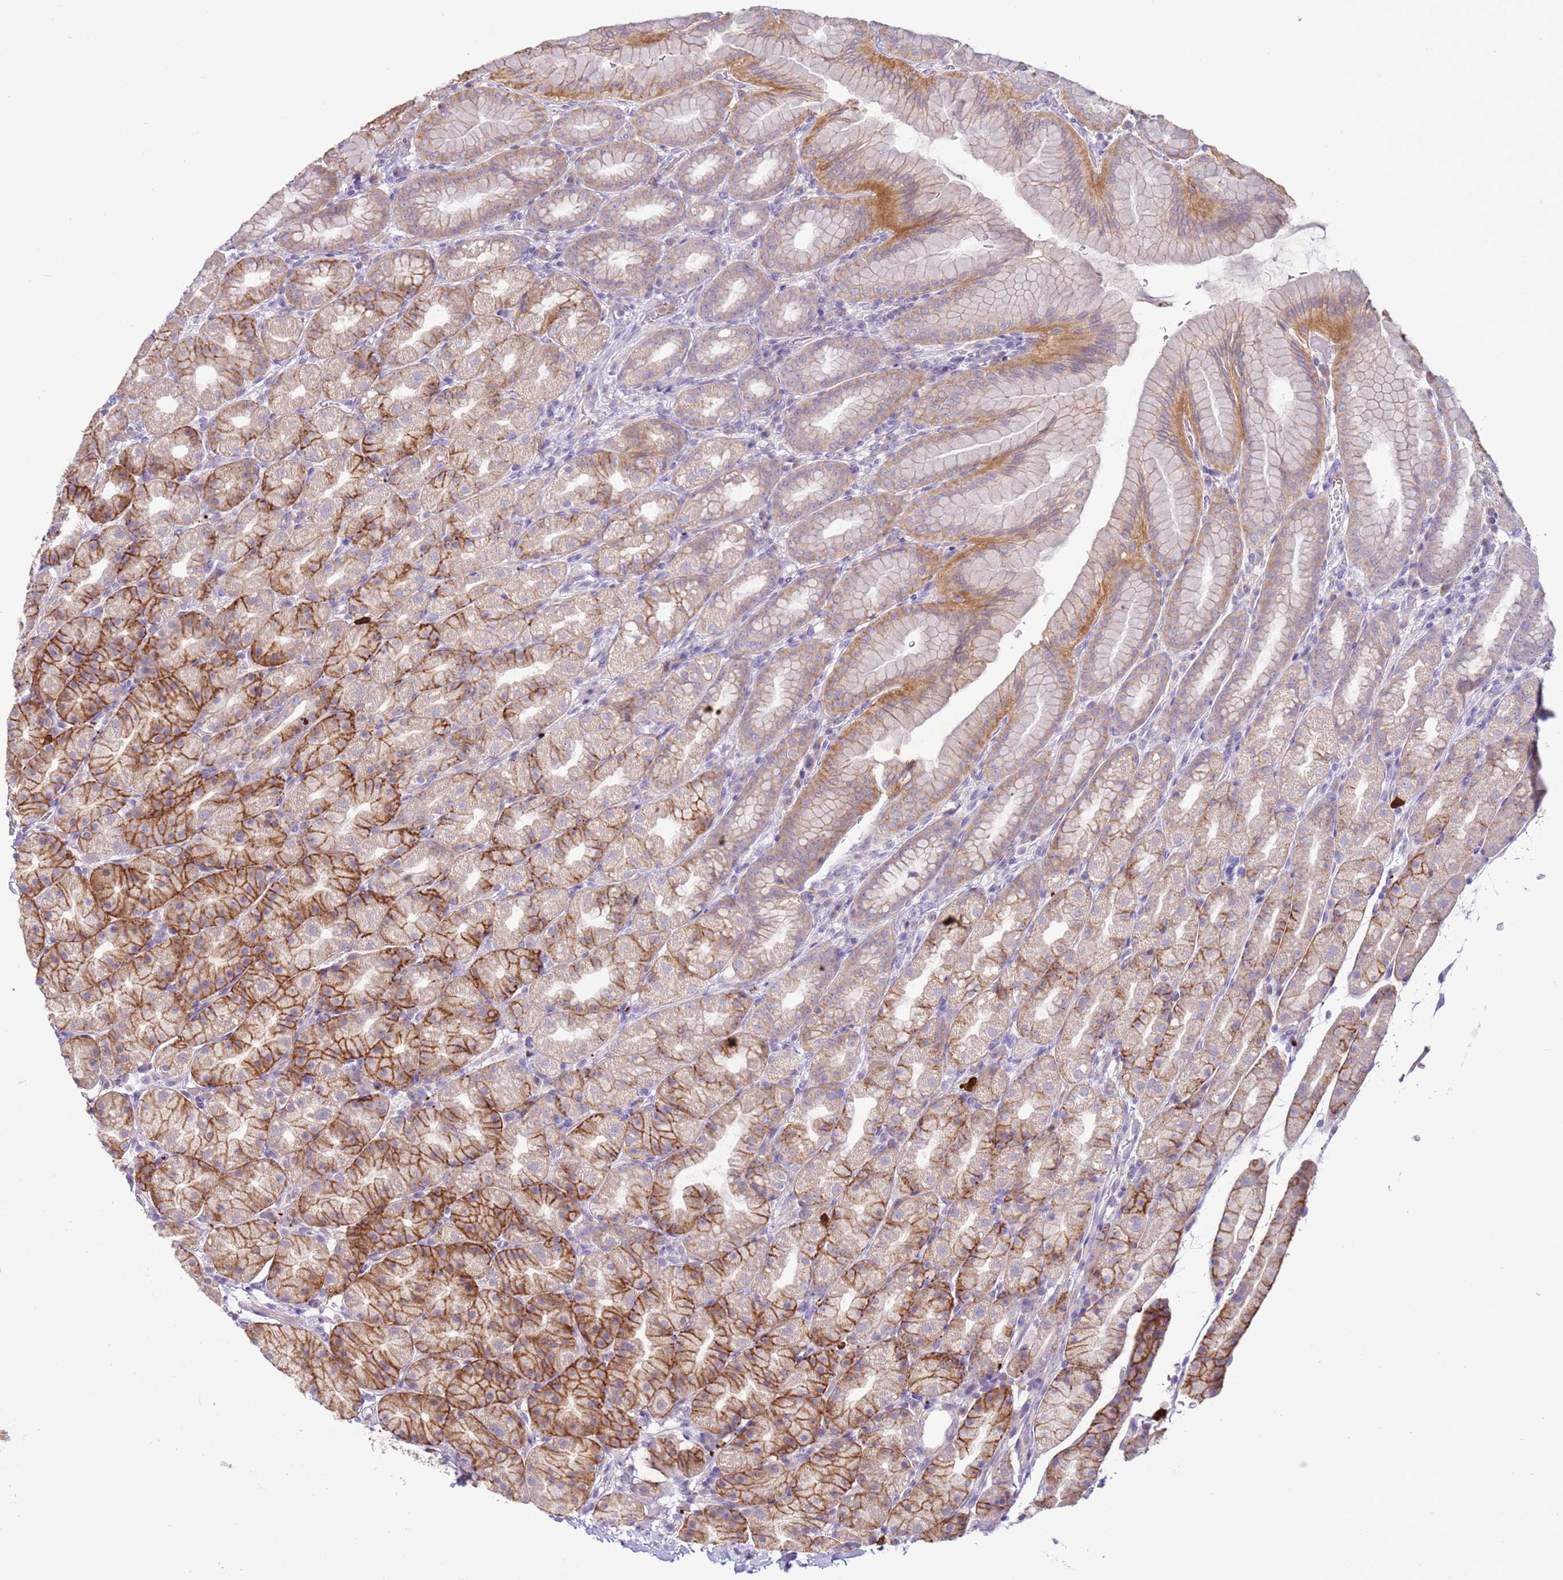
{"staining": {"intensity": "moderate", "quantity": "25%-75%", "location": "cytoplasmic/membranous"}, "tissue": "stomach", "cell_type": "Glandular cells", "image_type": "normal", "snomed": [{"axis": "morphology", "description": "Normal tissue, NOS"}, {"axis": "topography", "description": "Stomach, upper"}, {"axis": "topography", "description": "Stomach"}], "caption": "DAB (3,3'-diaminobenzidine) immunohistochemical staining of unremarkable stomach reveals moderate cytoplasmic/membranous protein staining in about 25%-75% of glandular cells.", "gene": "IL2RG", "patient": {"sex": "male", "age": 68}}